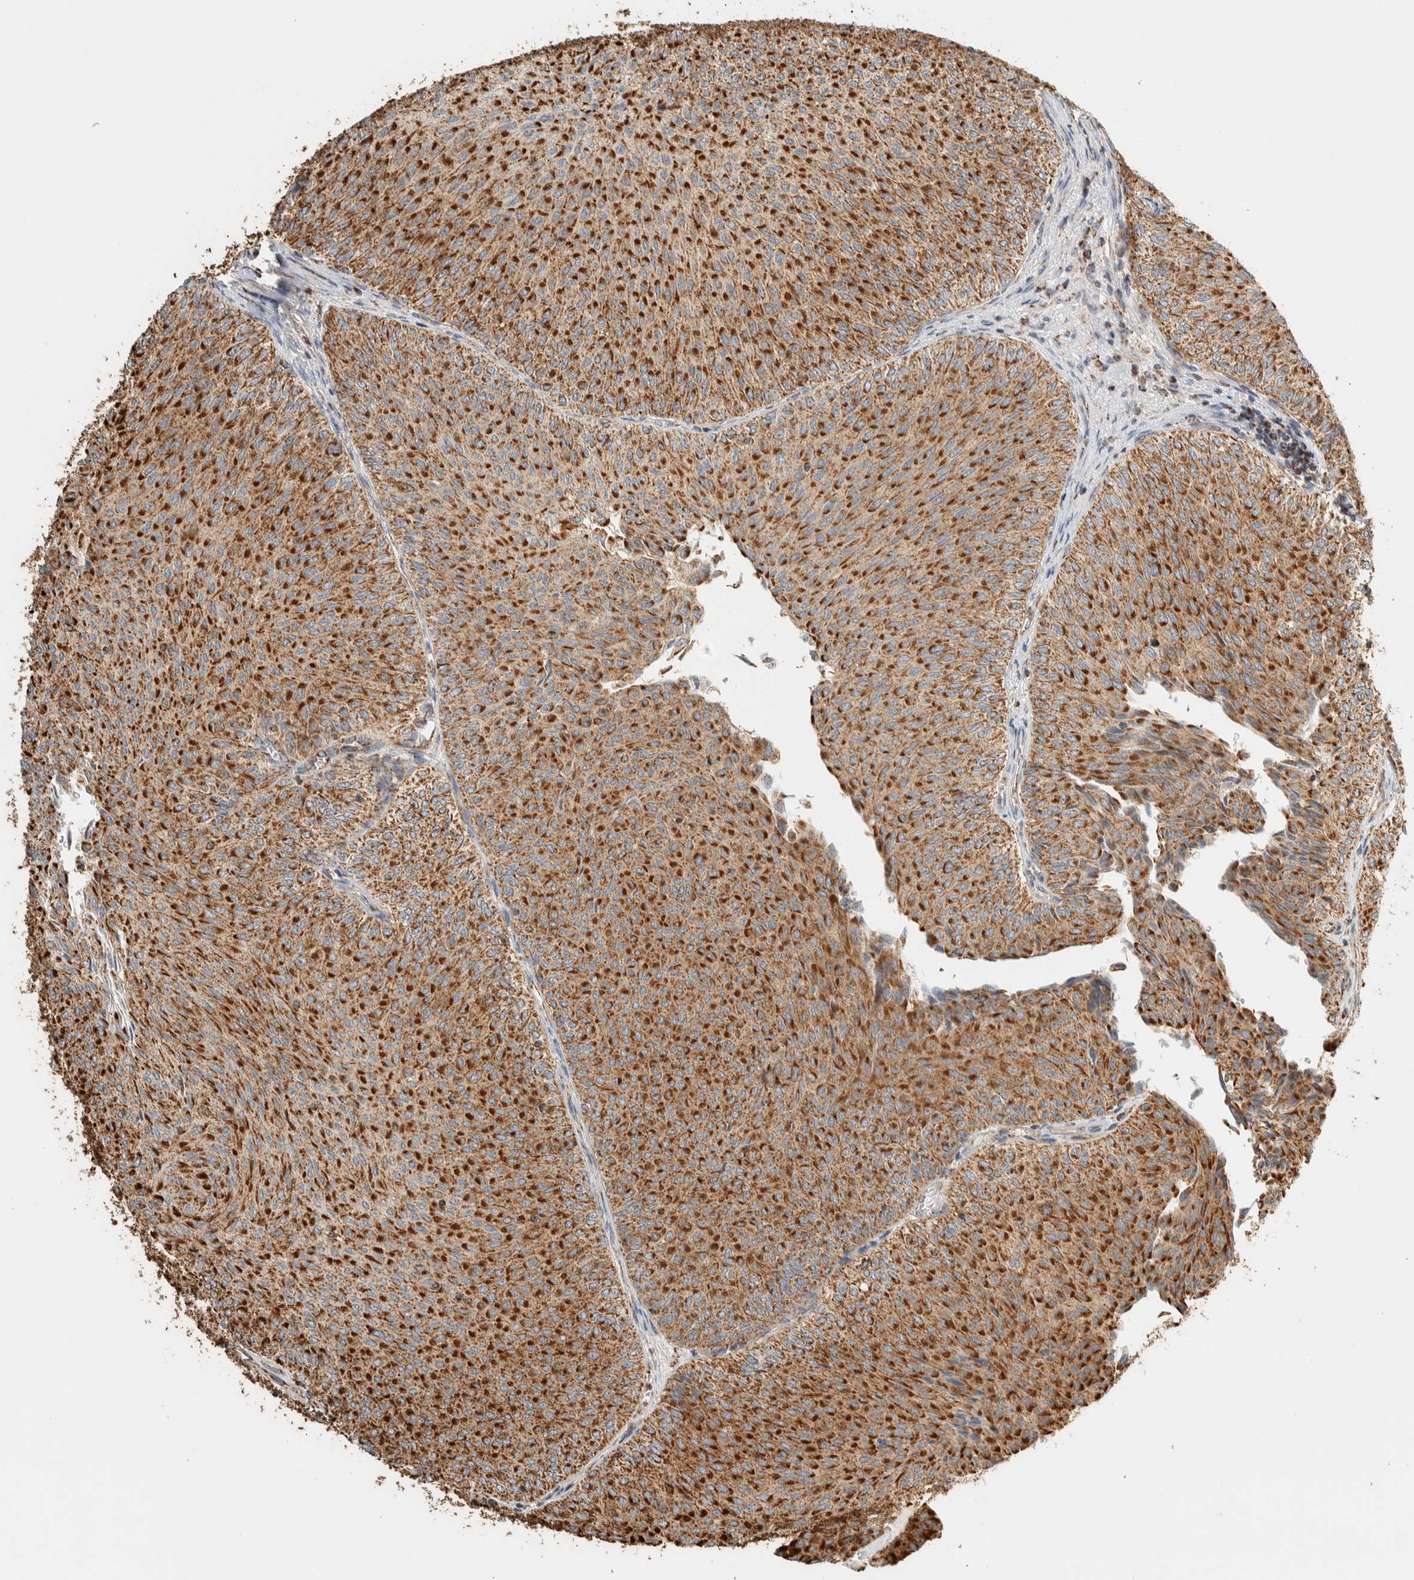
{"staining": {"intensity": "strong", "quantity": ">75%", "location": "cytoplasmic/membranous"}, "tissue": "urothelial cancer", "cell_type": "Tumor cells", "image_type": "cancer", "snomed": [{"axis": "morphology", "description": "Urothelial carcinoma, Low grade"}, {"axis": "topography", "description": "Urinary bladder"}], "caption": "This is an image of immunohistochemistry (IHC) staining of low-grade urothelial carcinoma, which shows strong positivity in the cytoplasmic/membranous of tumor cells.", "gene": "ZNF454", "patient": {"sex": "male", "age": 78}}